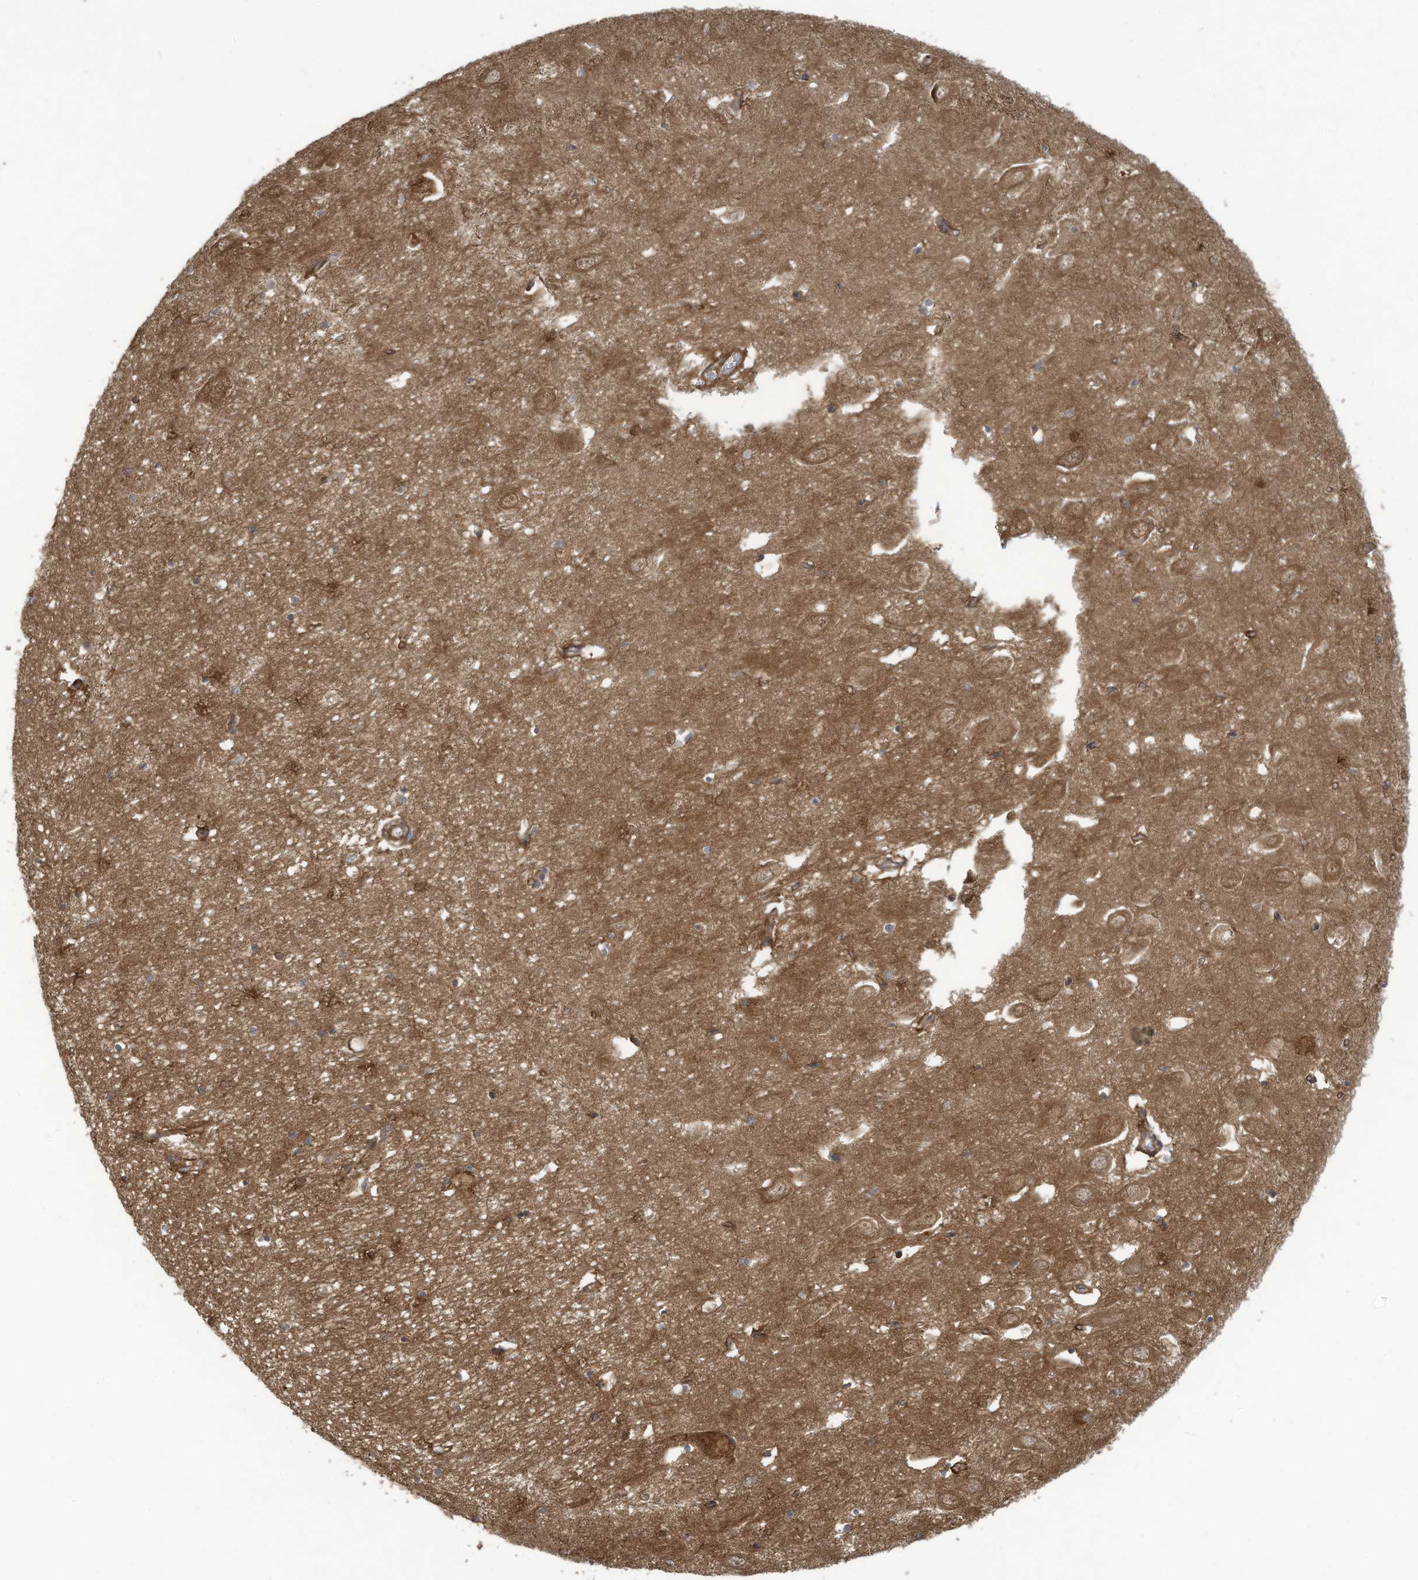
{"staining": {"intensity": "moderate", "quantity": ">75%", "location": "cytoplasmic/membranous"}, "tissue": "hippocampus", "cell_type": "Glial cells", "image_type": "normal", "snomed": [{"axis": "morphology", "description": "Normal tissue, NOS"}, {"axis": "topography", "description": "Hippocampus"}], "caption": "High-magnification brightfield microscopy of benign hippocampus stained with DAB (brown) and counterstained with hematoxylin (blue). glial cells exhibit moderate cytoplasmic/membranous staining is appreciated in approximately>75% of cells. The staining is performed using DAB (3,3'-diaminobenzidine) brown chromogen to label protein expression. The nuclei are counter-stained blue using hematoxylin.", "gene": "ADI1", "patient": {"sex": "female", "age": 64}}